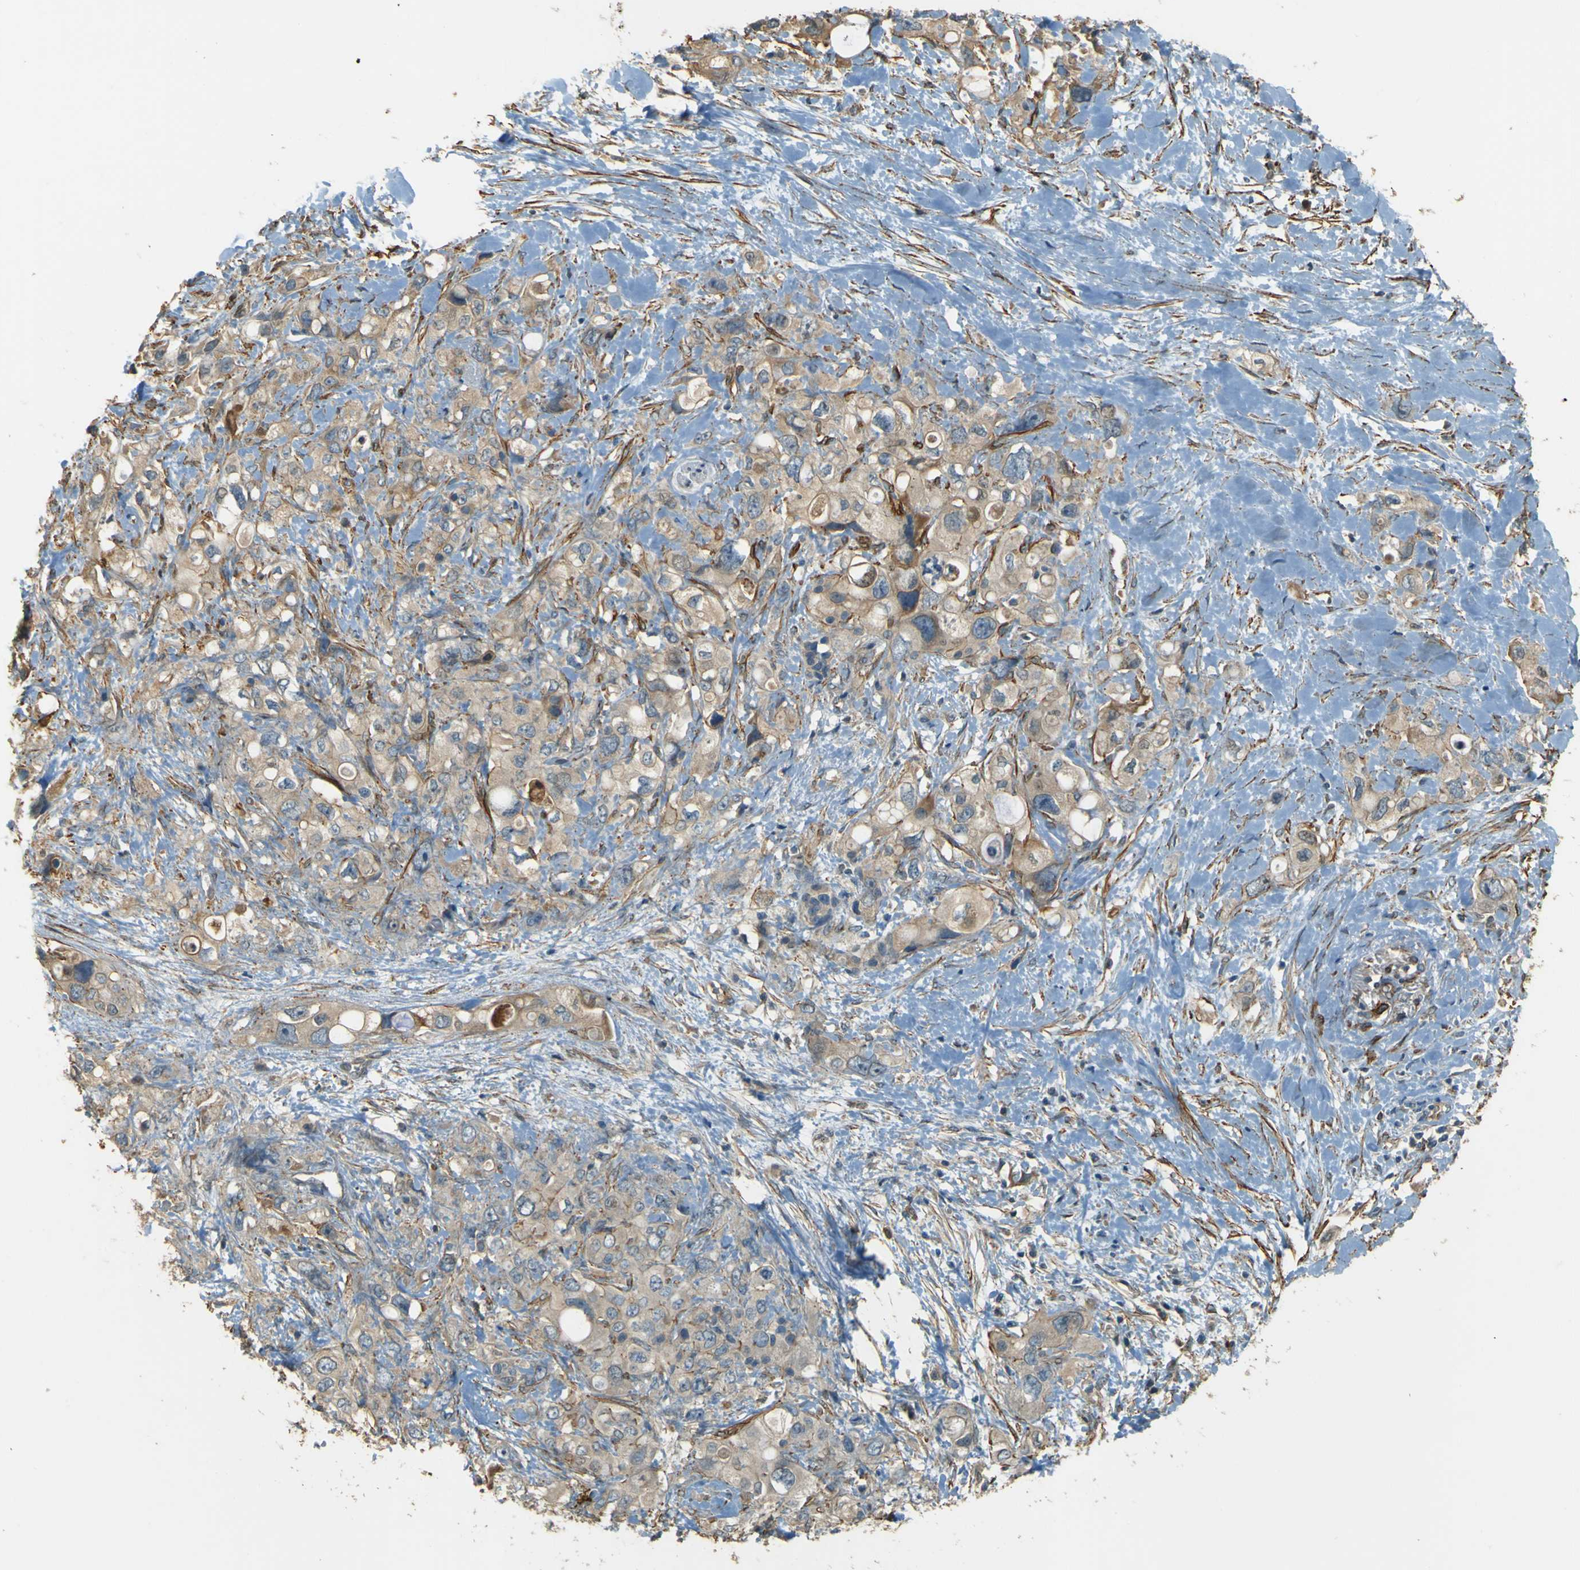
{"staining": {"intensity": "weak", "quantity": "25%-75%", "location": "cytoplasmic/membranous"}, "tissue": "pancreatic cancer", "cell_type": "Tumor cells", "image_type": "cancer", "snomed": [{"axis": "morphology", "description": "Adenocarcinoma, NOS"}, {"axis": "topography", "description": "Pancreas"}], "caption": "This is a histology image of IHC staining of pancreatic adenocarcinoma, which shows weak expression in the cytoplasmic/membranous of tumor cells.", "gene": "NEXN", "patient": {"sex": "female", "age": 56}}